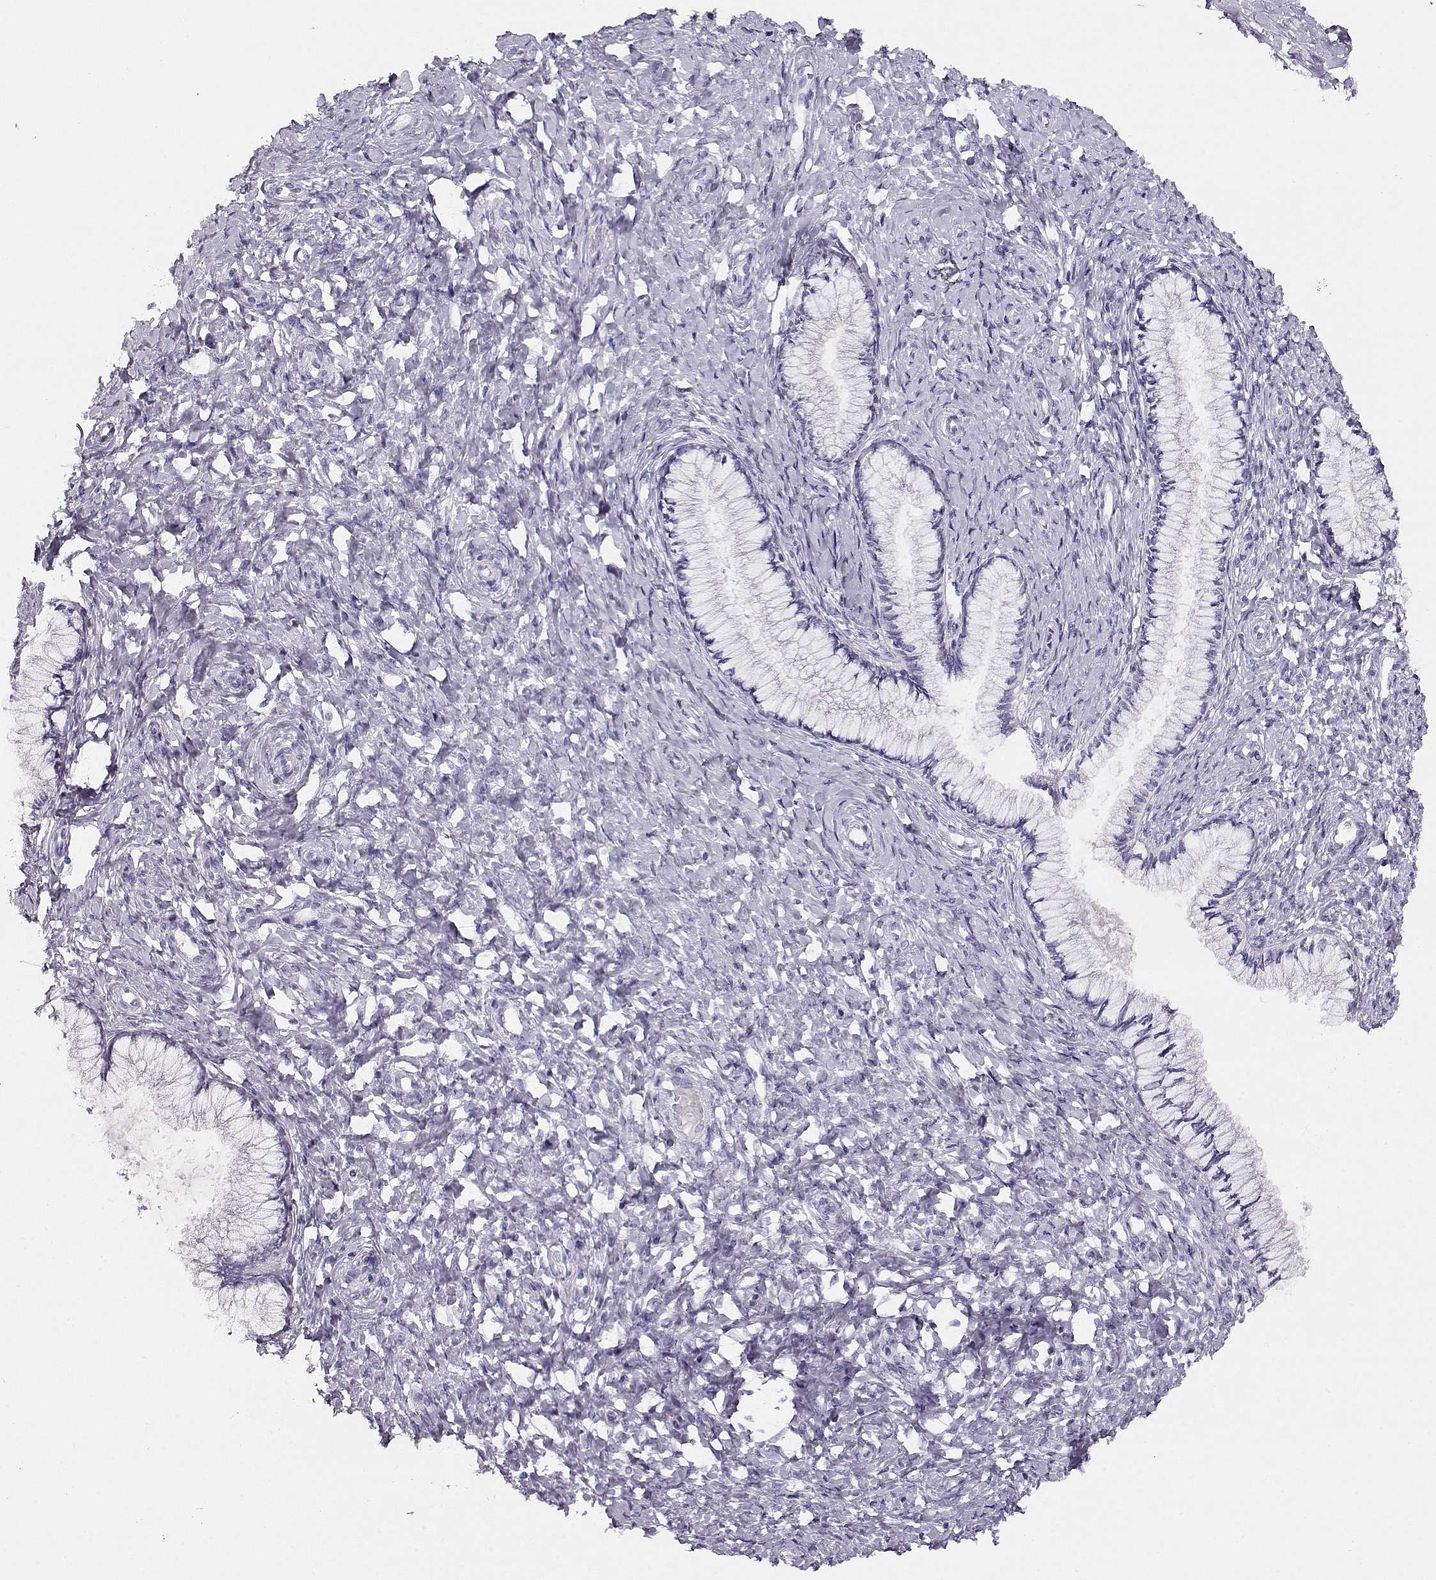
{"staining": {"intensity": "negative", "quantity": "none", "location": "none"}, "tissue": "cervix", "cell_type": "Glandular cells", "image_type": "normal", "snomed": [{"axis": "morphology", "description": "Normal tissue, NOS"}, {"axis": "topography", "description": "Cervix"}], "caption": "The histopathology image reveals no significant positivity in glandular cells of cervix. (Stains: DAB immunohistochemistry with hematoxylin counter stain, Microscopy: brightfield microscopy at high magnification).", "gene": "ACTN2", "patient": {"sex": "female", "age": 37}}